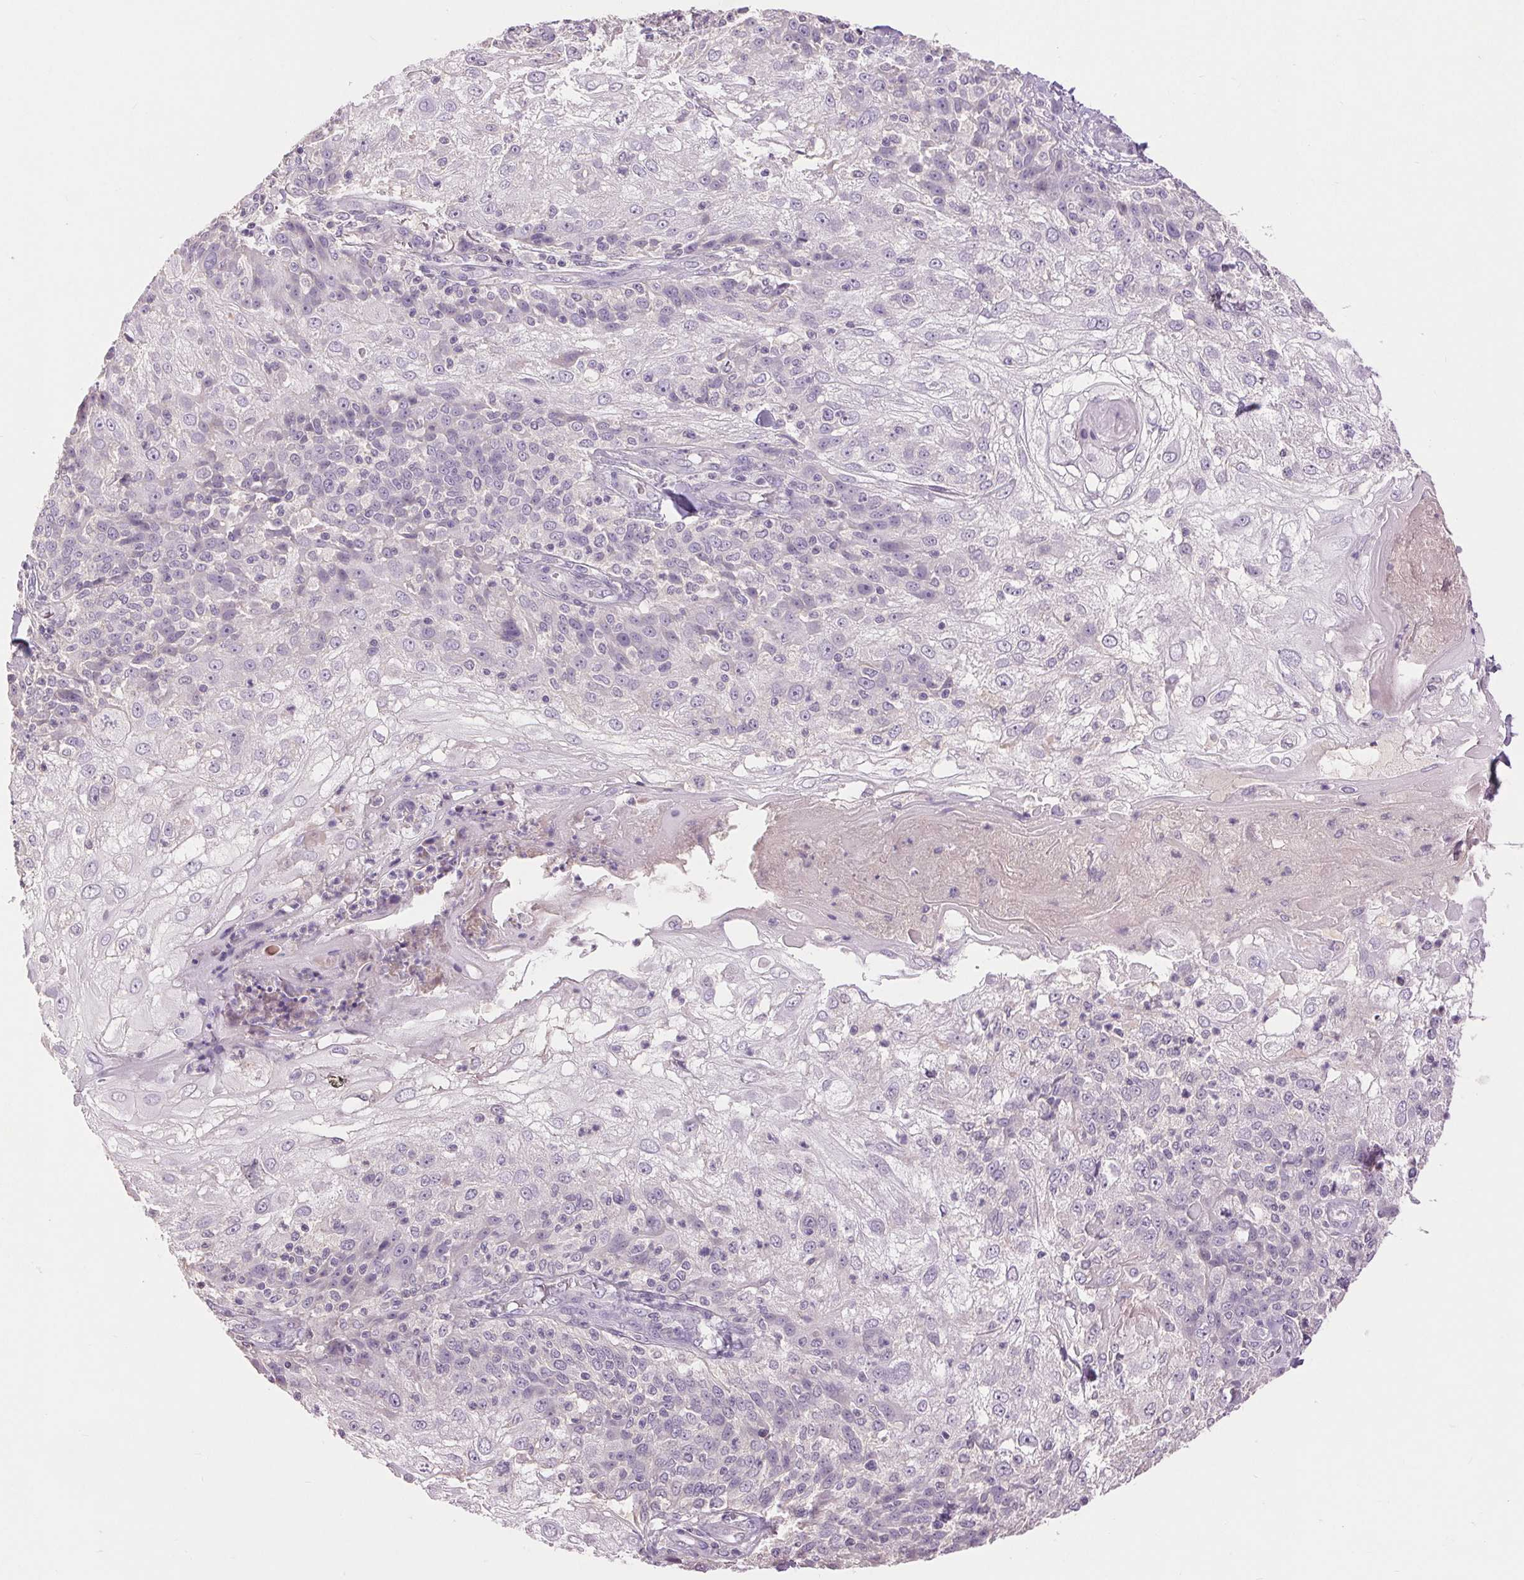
{"staining": {"intensity": "negative", "quantity": "none", "location": "none"}, "tissue": "skin cancer", "cell_type": "Tumor cells", "image_type": "cancer", "snomed": [{"axis": "morphology", "description": "Normal tissue, NOS"}, {"axis": "morphology", "description": "Squamous cell carcinoma, NOS"}, {"axis": "topography", "description": "Skin"}], "caption": "Tumor cells show no significant protein staining in skin cancer (squamous cell carcinoma).", "gene": "FXYD4", "patient": {"sex": "female", "age": 83}}